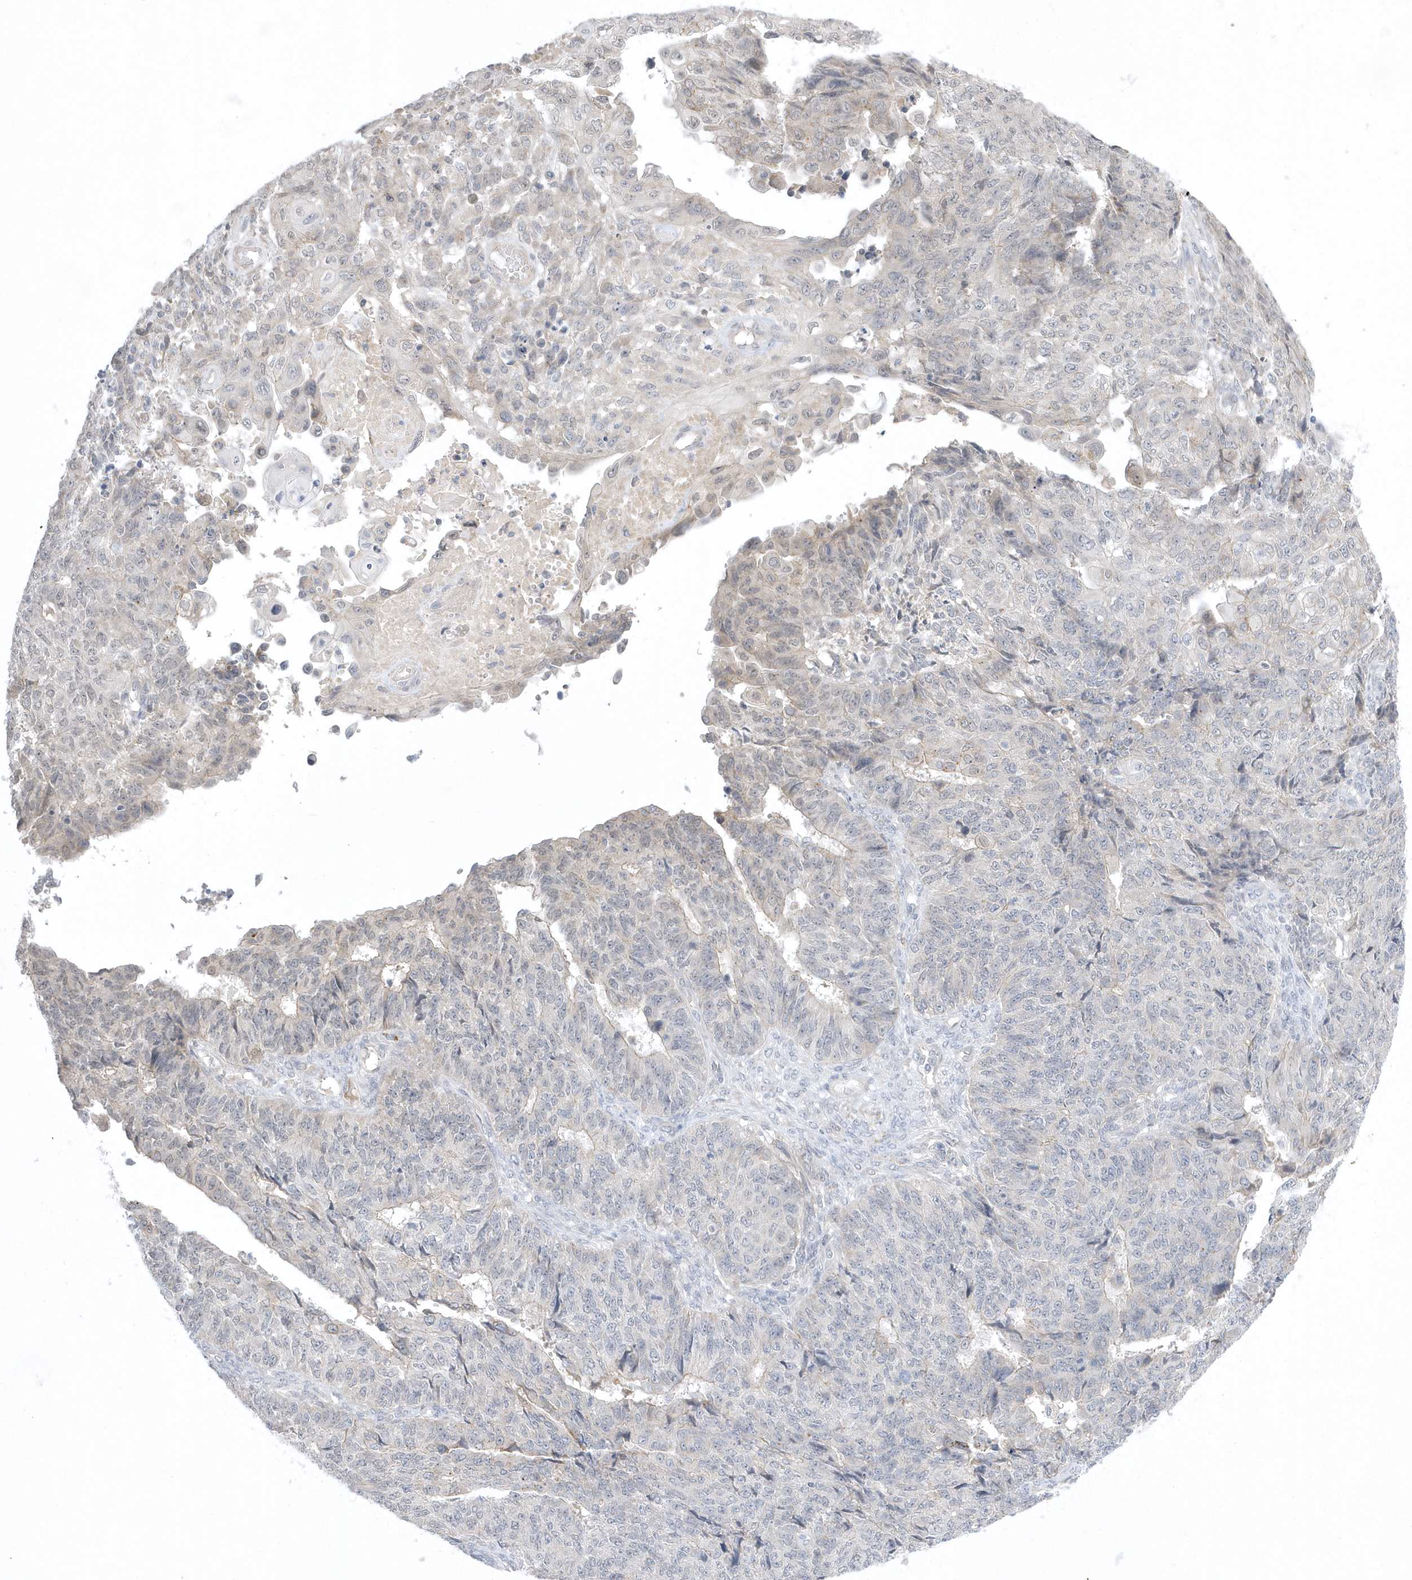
{"staining": {"intensity": "weak", "quantity": "<25%", "location": "cytoplasmic/membranous"}, "tissue": "endometrial cancer", "cell_type": "Tumor cells", "image_type": "cancer", "snomed": [{"axis": "morphology", "description": "Adenocarcinoma, NOS"}, {"axis": "topography", "description": "Endometrium"}], "caption": "Tumor cells show no significant protein staining in endometrial adenocarcinoma.", "gene": "ZC3H12D", "patient": {"sex": "female", "age": 32}}